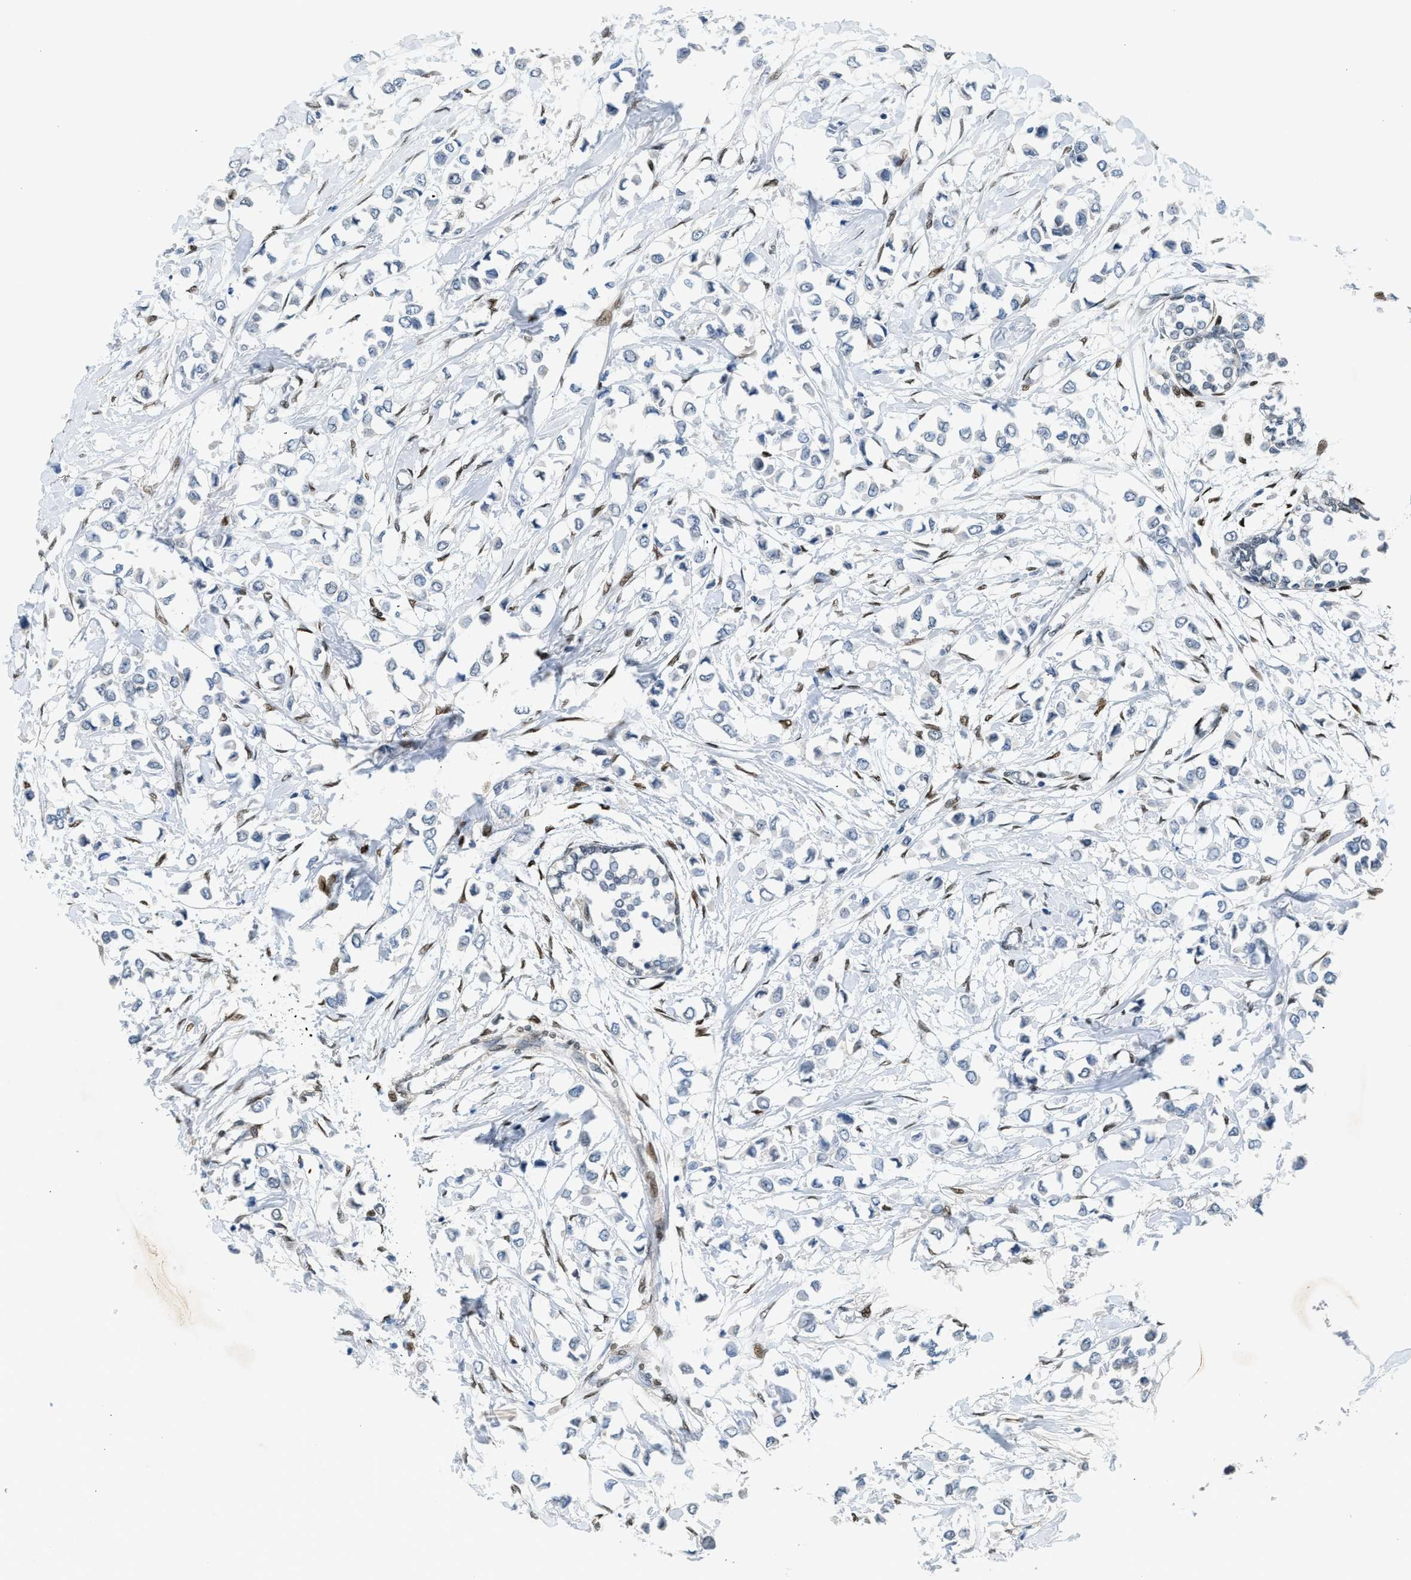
{"staining": {"intensity": "negative", "quantity": "none", "location": "none"}, "tissue": "breast cancer", "cell_type": "Tumor cells", "image_type": "cancer", "snomed": [{"axis": "morphology", "description": "Lobular carcinoma"}, {"axis": "topography", "description": "Breast"}], "caption": "A histopathology image of breast cancer stained for a protein exhibits no brown staining in tumor cells.", "gene": "ZBTB20", "patient": {"sex": "female", "age": 51}}